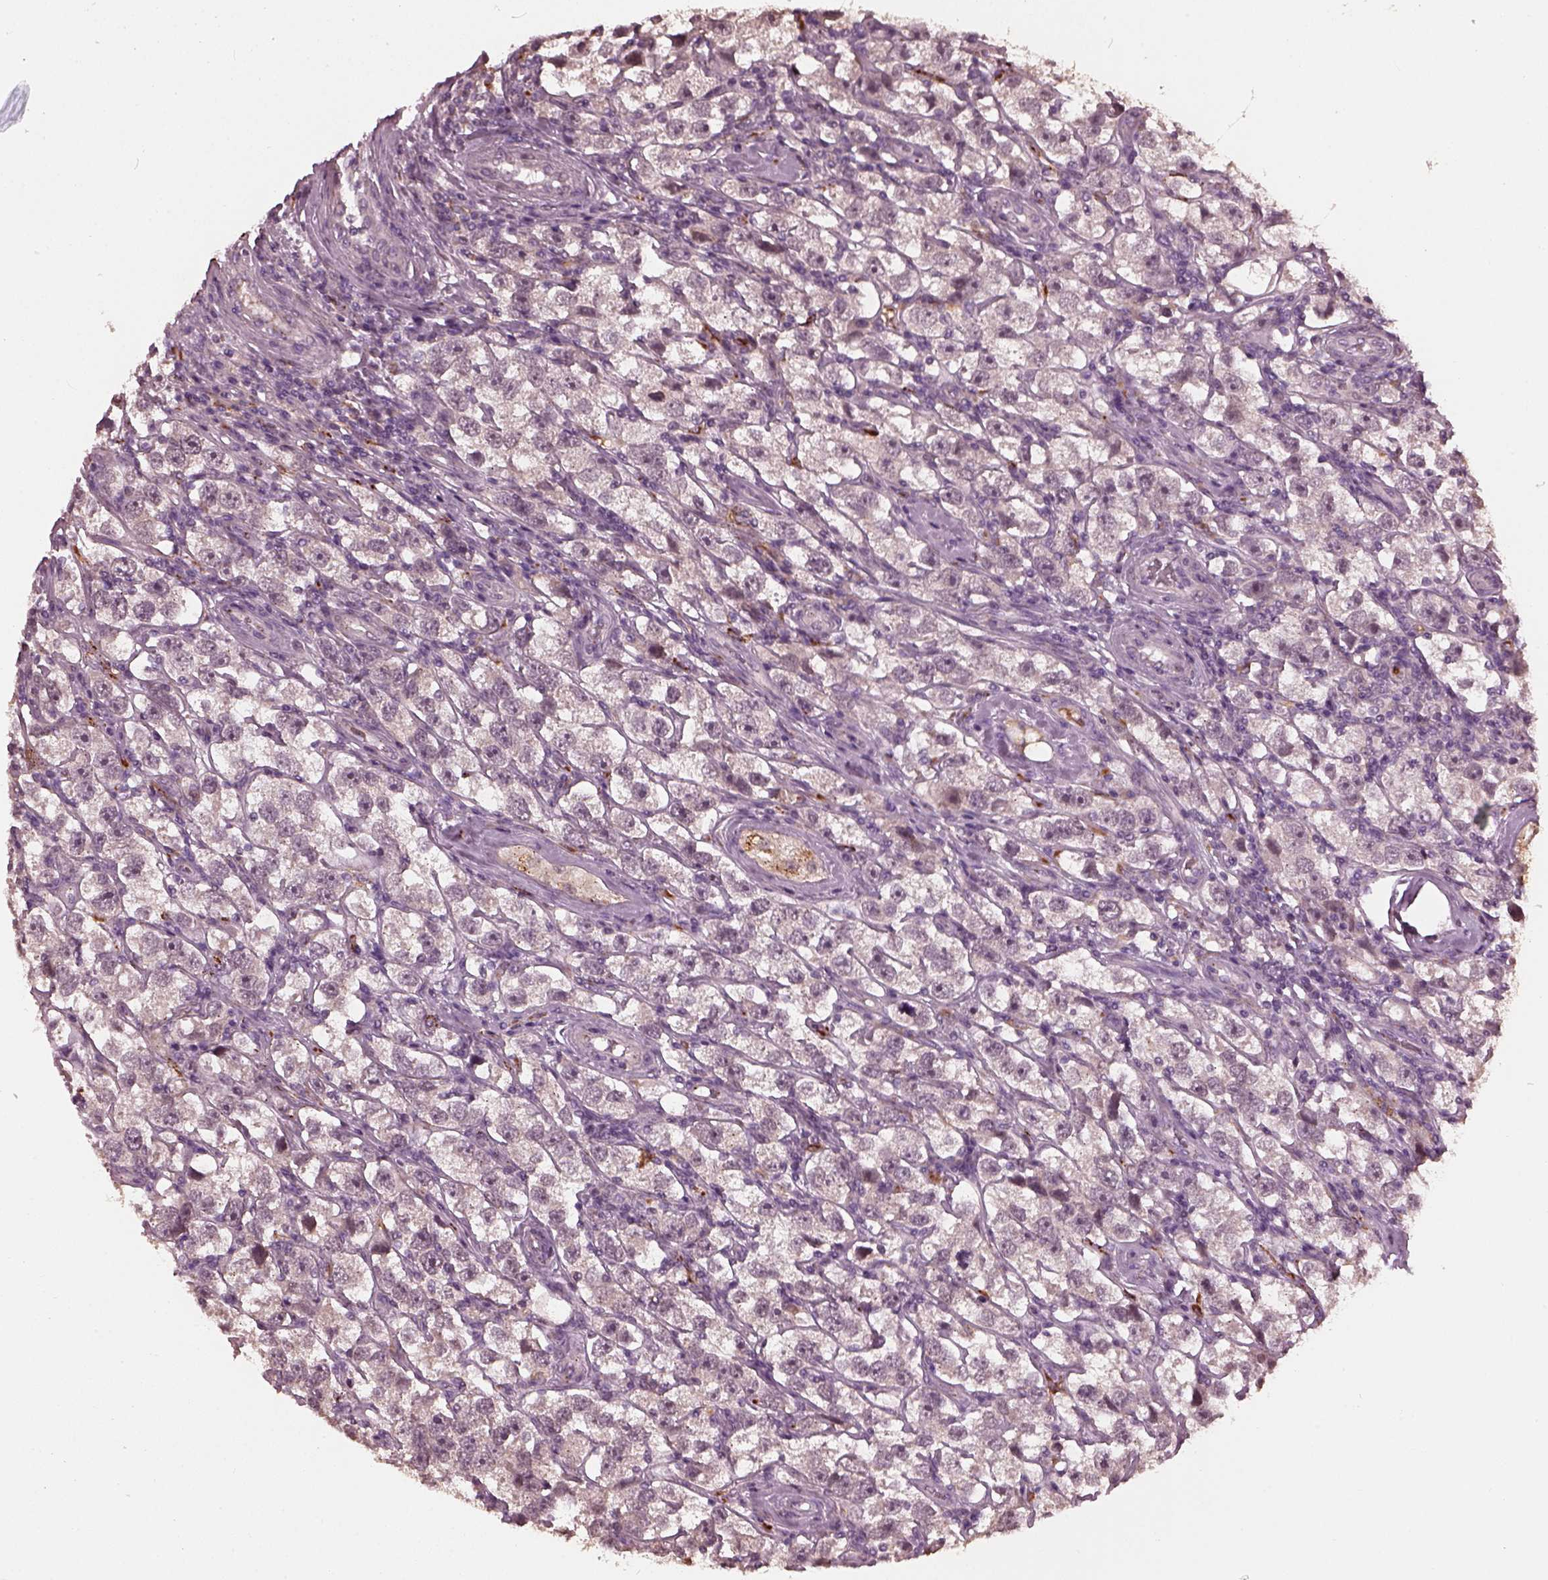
{"staining": {"intensity": "negative", "quantity": "none", "location": "none"}, "tissue": "testis cancer", "cell_type": "Tumor cells", "image_type": "cancer", "snomed": [{"axis": "morphology", "description": "Seminoma, NOS"}, {"axis": "topography", "description": "Testis"}], "caption": "This is an immunohistochemistry histopathology image of seminoma (testis). There is no expression in tumor cells.", "gene": "RUFY3", "patient": {"sex": "male", "age": 26}}